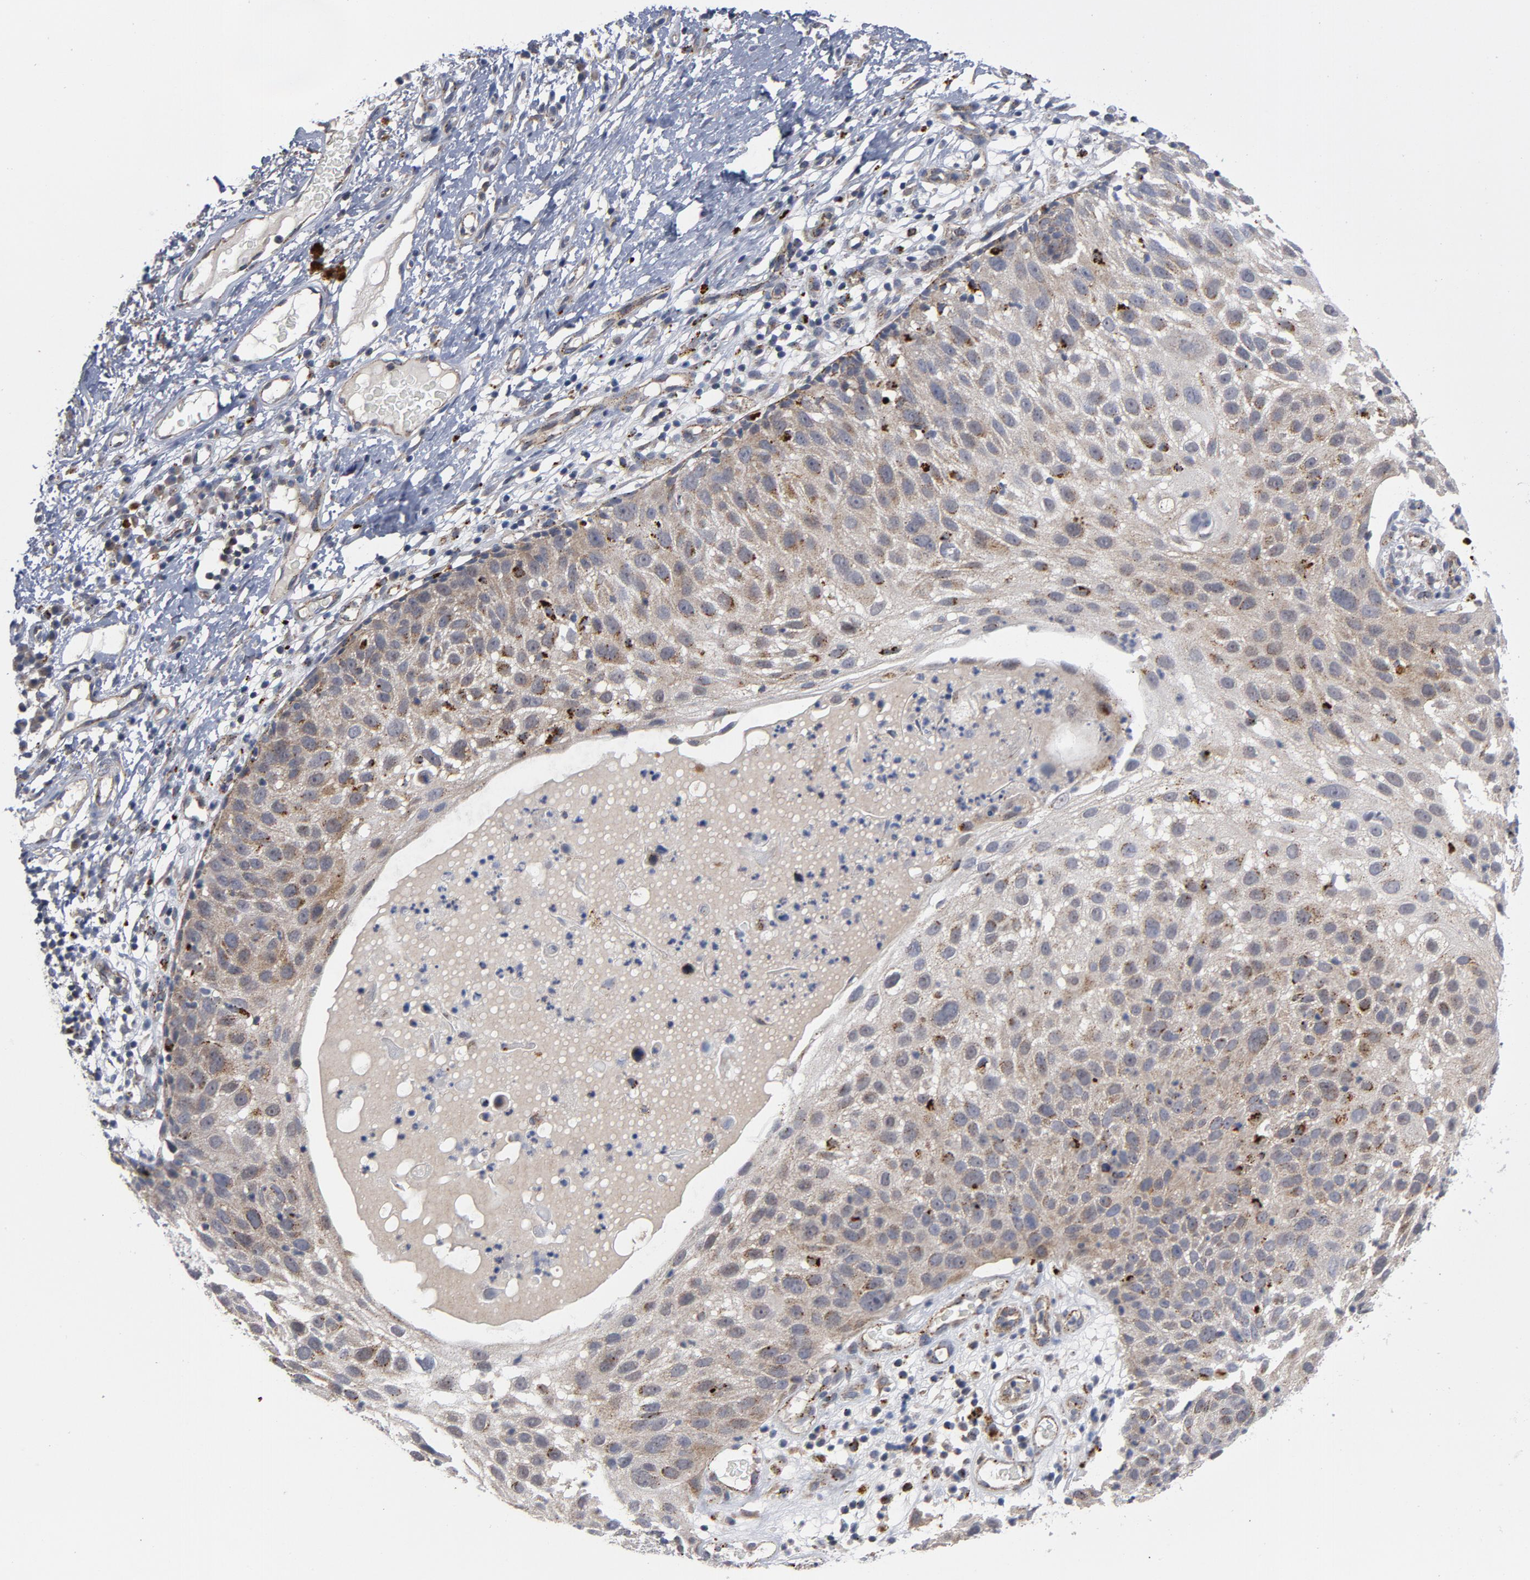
{"staining": {"intensity": "strong", "quantity": "<25%", "location": "cytoplasmic/membranous"}, "tissue": "skin cancer", "cell_type": "Tumor cells", "image_type": "cancer", "snomed": [{"axis": "morphology", "description": "Squamous cell carcinoma, NOS"}, {"axis": "topography", "description": "Skin"}], "caption": "DAB (3,3'-diaminobenzidine) immunohistochemical staining of human squamous cell carcinoma (skin) demonstrates strong cytoplasmic/membranous protein positivity in approximately <25% of tumor cells.", "gene": "AKT2", "patient": {"sex": "male", "age": 87}}